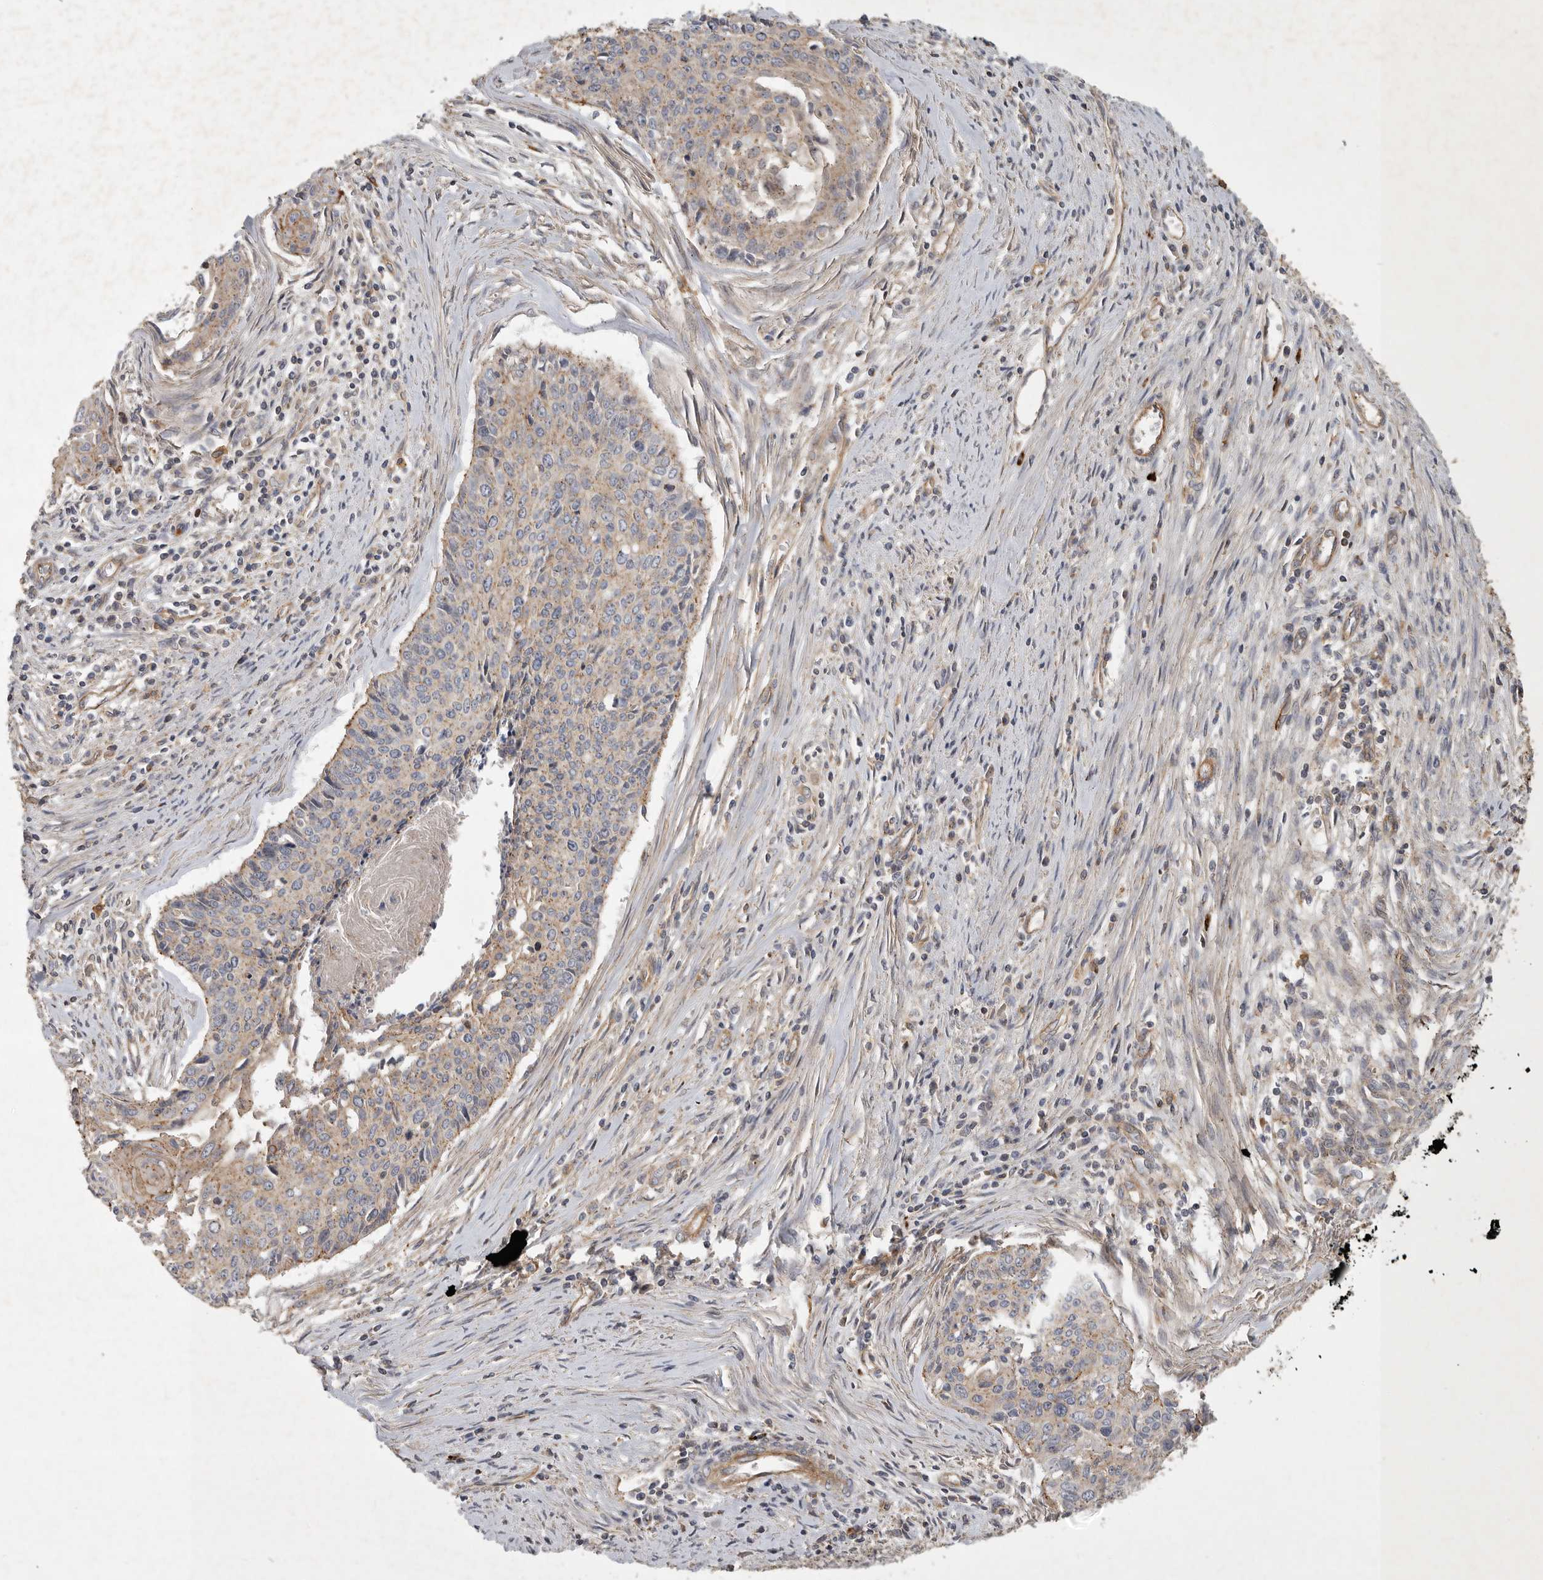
{"staining": {"intensity": "weak", "quantity": ">75%", "location": "cytoplasmic/membranous"}, "tissue": "cervical cancer", "cell_type": "Tumor cells", "image_type": "cancer", "snomed": [{"axis": "morphology", "description": "Squamous cell carcinoma, NOS"}, {"axis": "topography", "description": "Cervix"}], "caption": "Protein staining of cervical cancer (squamous cell carcinoma) tissue exhibits weak cytoplasmic/membranous staining in approximately >75% of tumor cells. The protein of interest is stained brown, and the nuclei are stained in blue (DAB IHC with brightfield microscopy, high magnification).", "gene": "MLPH", "patient": {"sex": "female", "age": 55}}